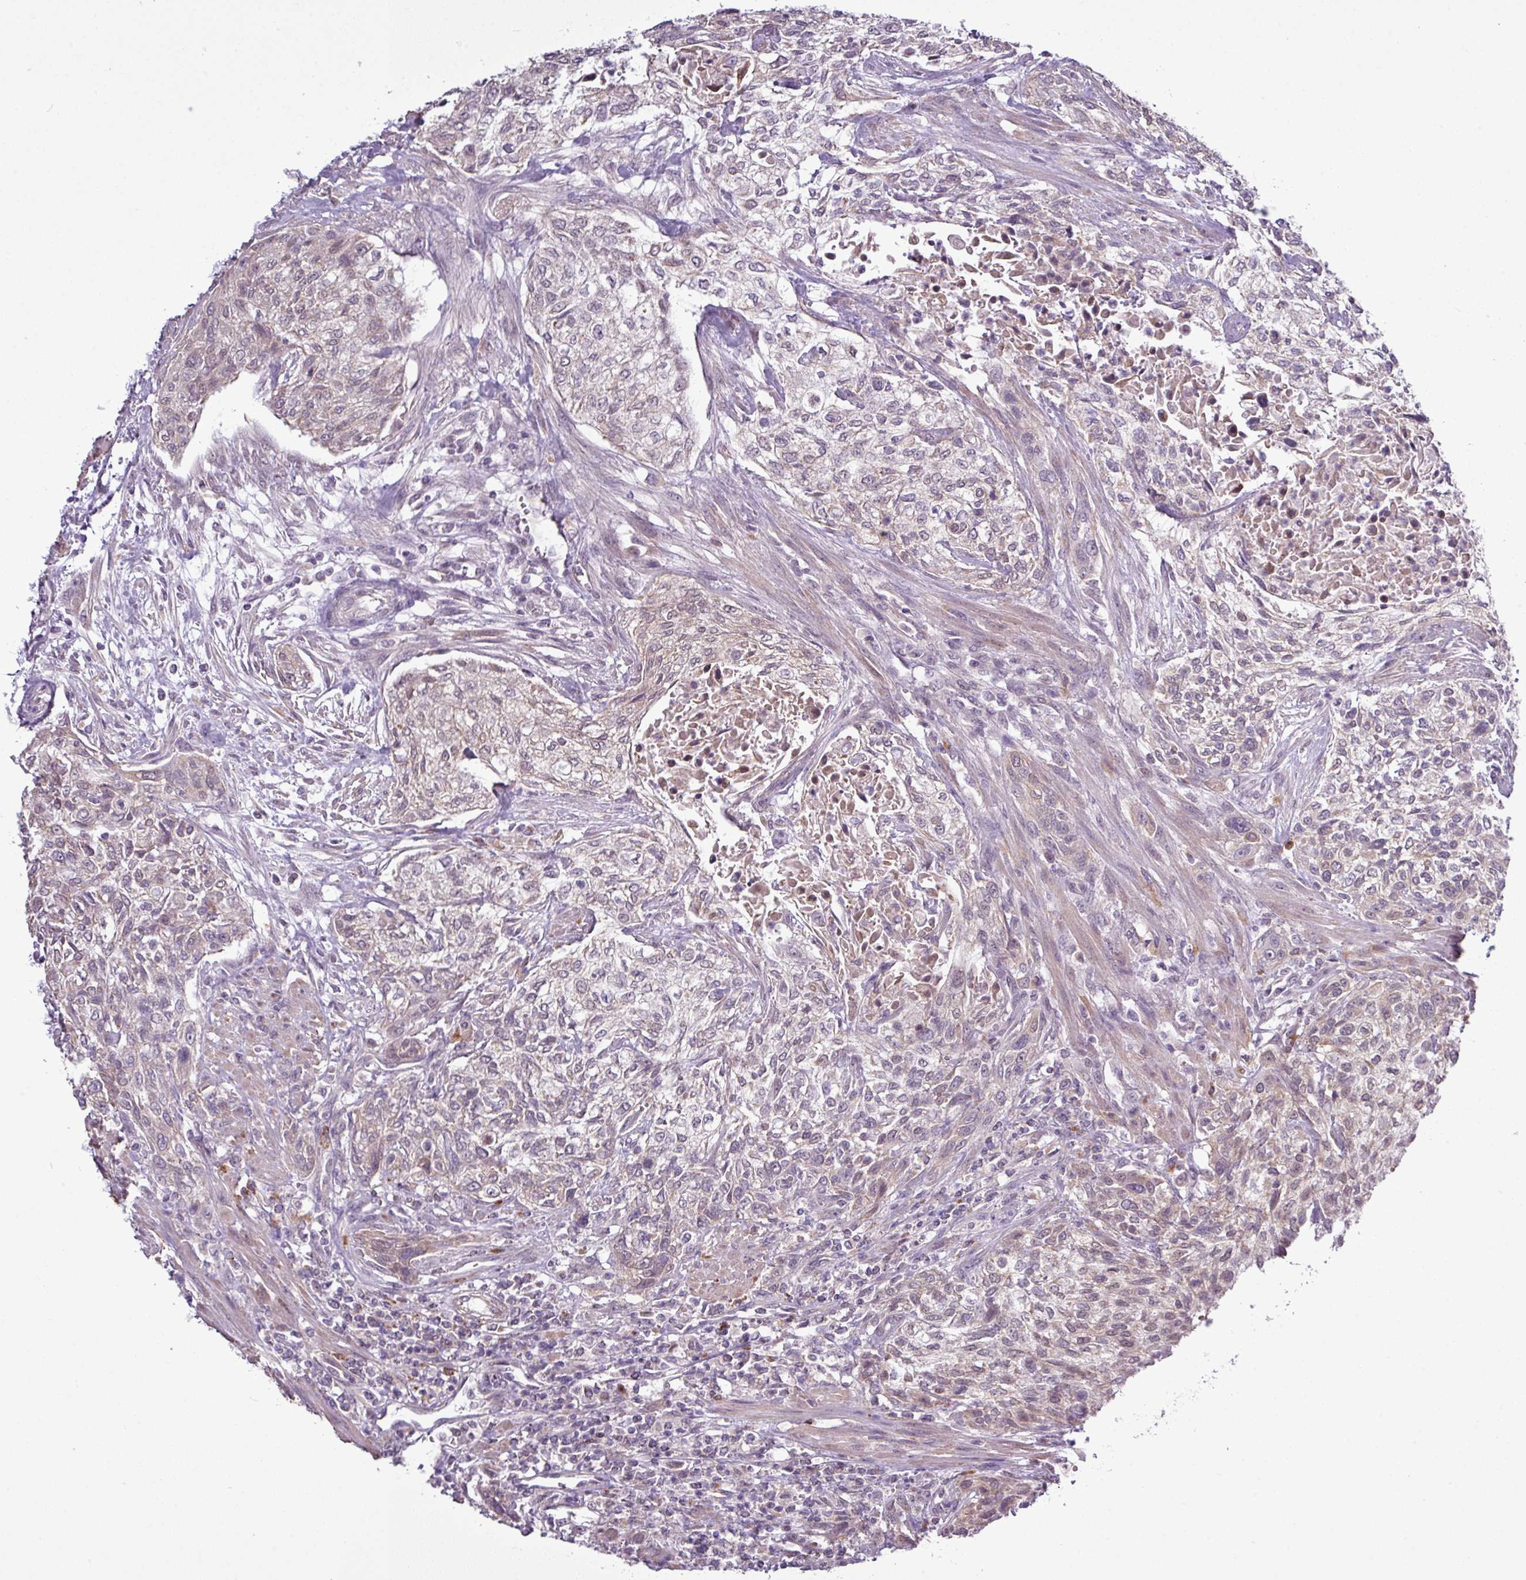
{"staining": {"intensity": "weak", "quantity": "25%-75%", "location": "cytoplasmic/membranous,nuclear"}, "tissue": "urothelial cancer", "cell_type": "Tumor cells", "image_type": "cancer", "snomed": [{"axis": "morphology", "description": "Normal tissue, NOS"}, {"axis": "morphology", "description": "Urothelial carcinoma, NOS"}, {"axis": "topography", "description": "Urinary bladder"}, {"axis": "topography", "description": "Peripheral nerve tissue"}], "caption": "Weak cytoplasmic/membranous and nuclear positivity for a protein is seen in about 25%-75% of tumor cells of urothelial cancer using immunohistochemistry (IHC).", "gene": "ZNF217", "patient": {"sex": "male", "age": 35}}